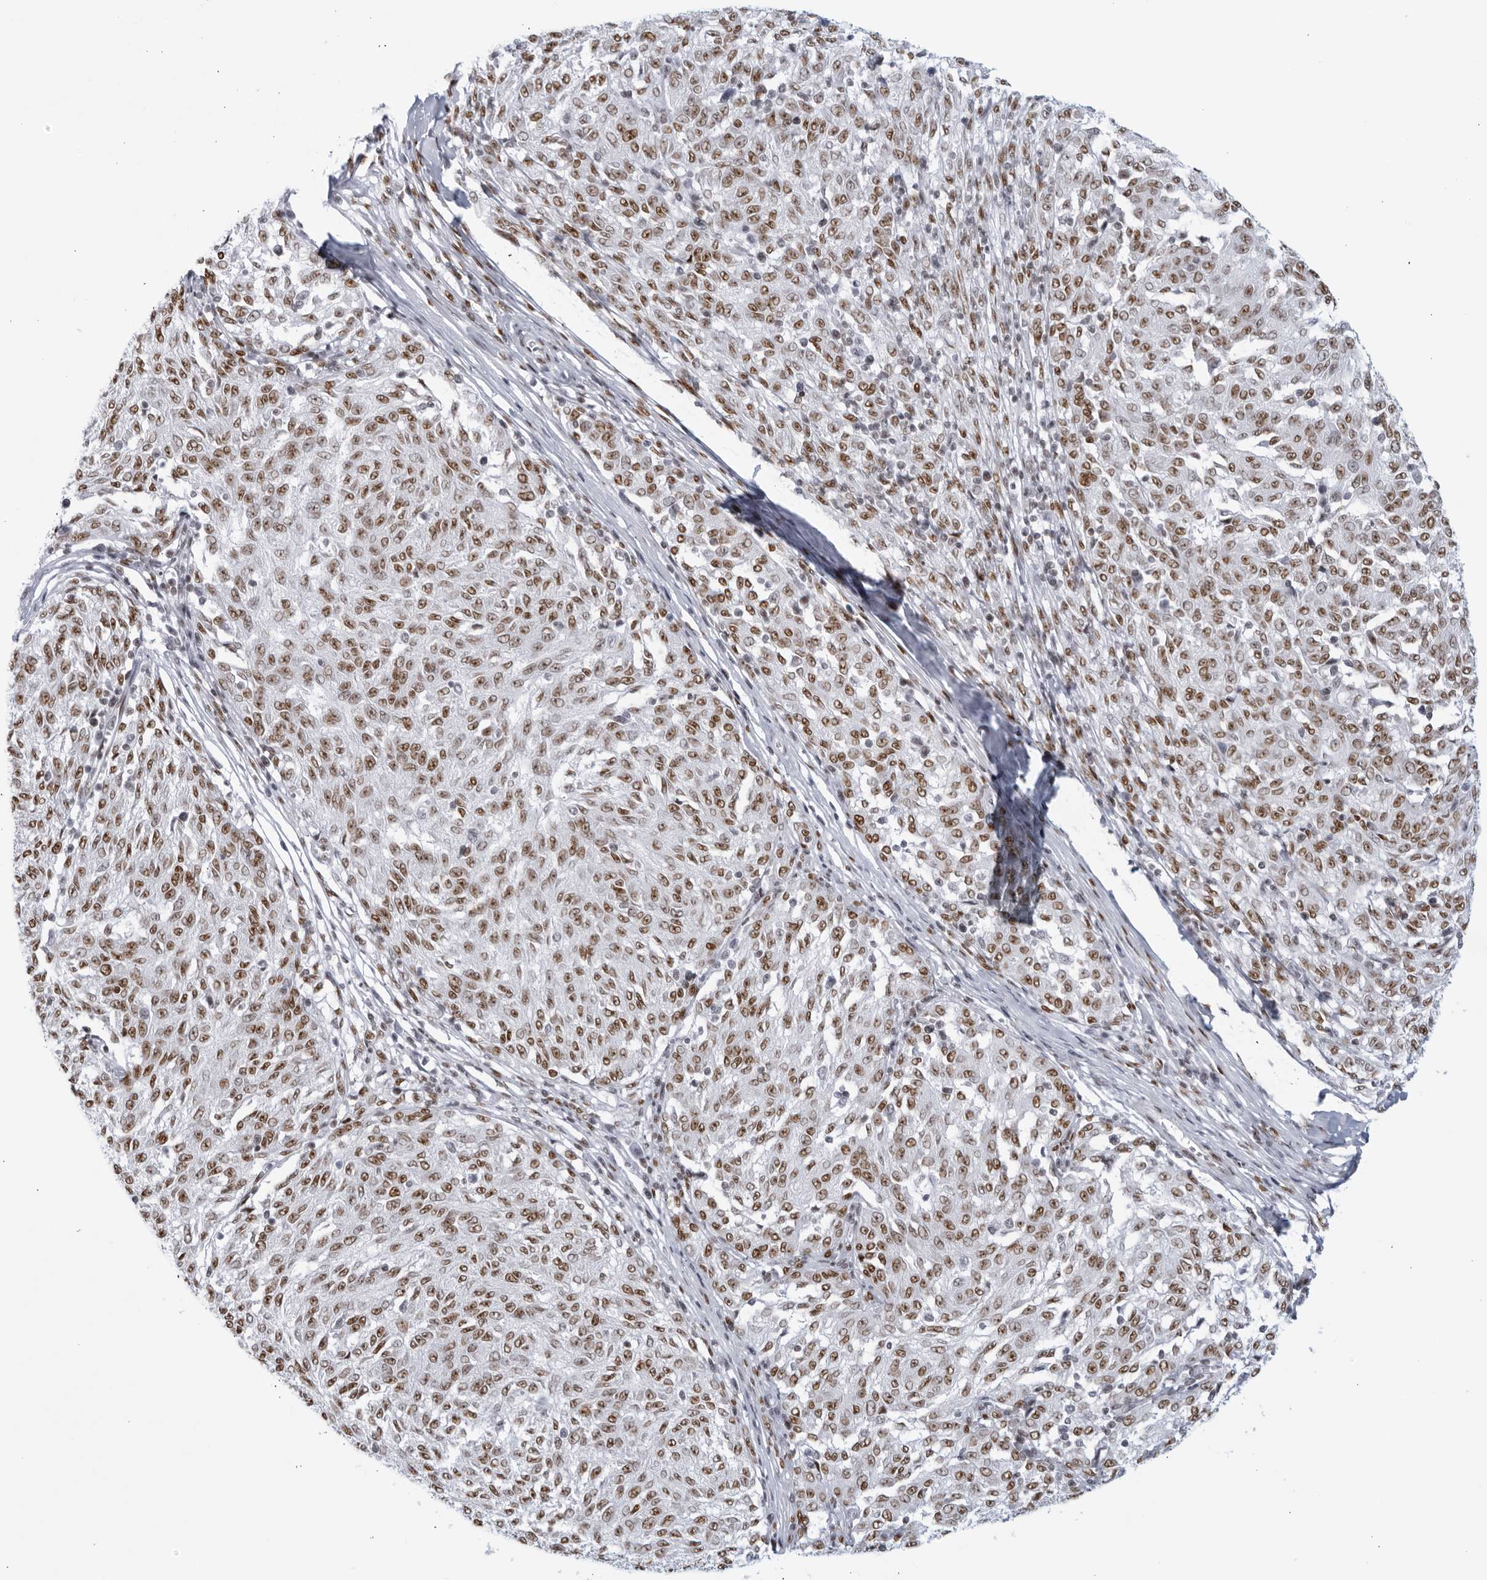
{"staining": {"intensity": "moderate", "quantity": ">75%", "location": "nuclear"}, "tissue": "melanoma", "cell_type": "Tumor cells", "image_type": "cancer", "snomed": [{"axis": "morphology", "description": "Malignant melanoma, NOS"}, {"axis": "topography", "description": "Skin"}], "caption": "A photomicrograph of human malignant melanoma stained for a protein displays moderate nuclear brown staining in tumor cells.", "gene": "HP1BP3", "patient": {"sex": "female", "age": 72}}